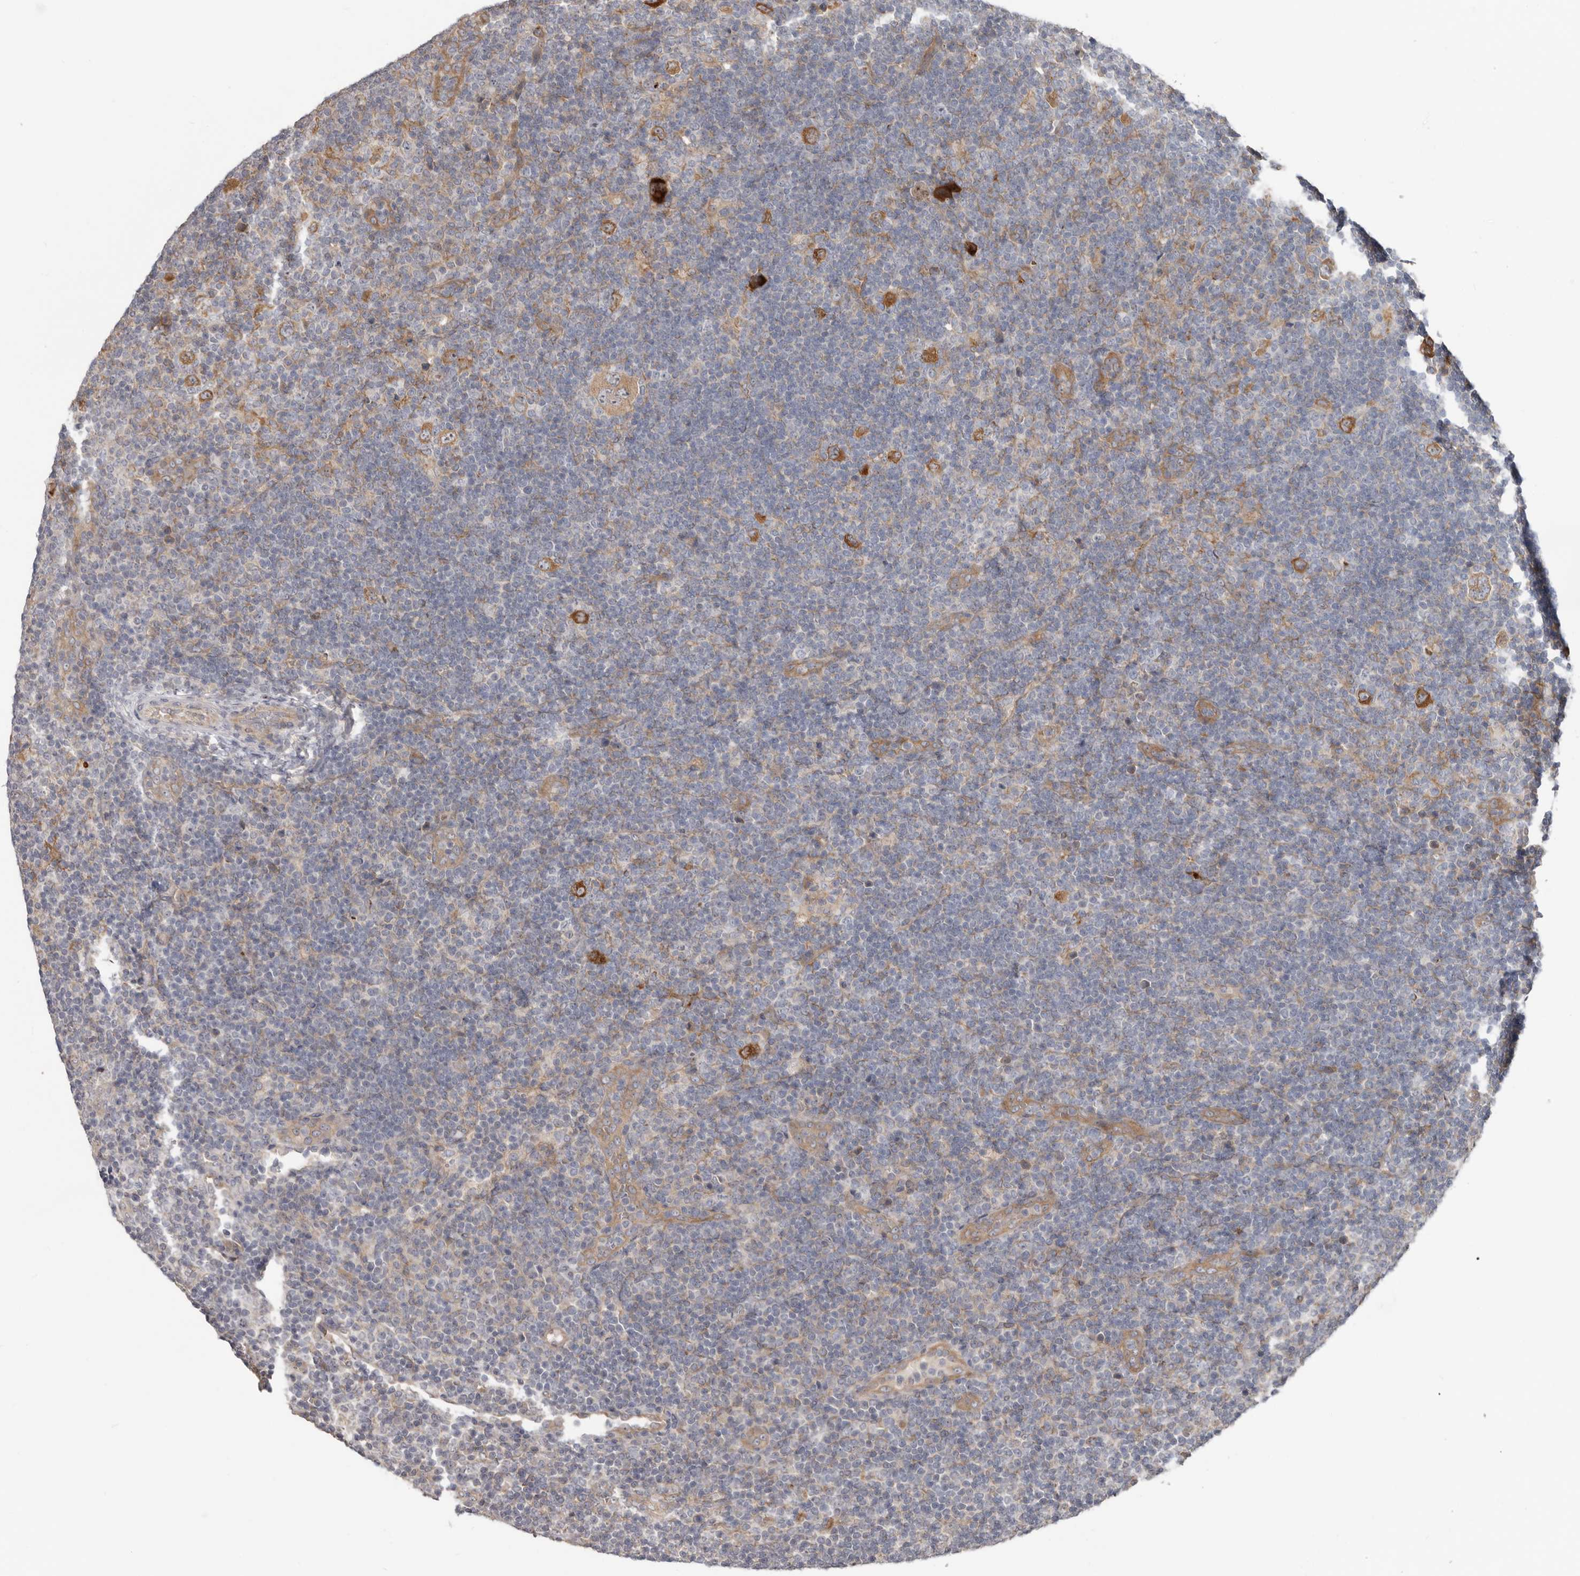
{"staining": {"intensity": "strong", "quantity": ">75%", "location": "cytoplasmic/membranous"}, "tissue": "lymphoma", "cell_type": "Tumor cells", "image_type": "cancer", "snomed": [{"axis": "morphology", "description": "Hodgkin's disease, NOS"}, {"axis": "topography", "description": "Lymph node"}], "caption": "DAB immunohistochemical staining of lymphoma shows strong cytoplasmic/membranous protein positivity in about >75% of tumor cells.", "gene": "BAD", "patient": {"sex": "female", "age": 57}}